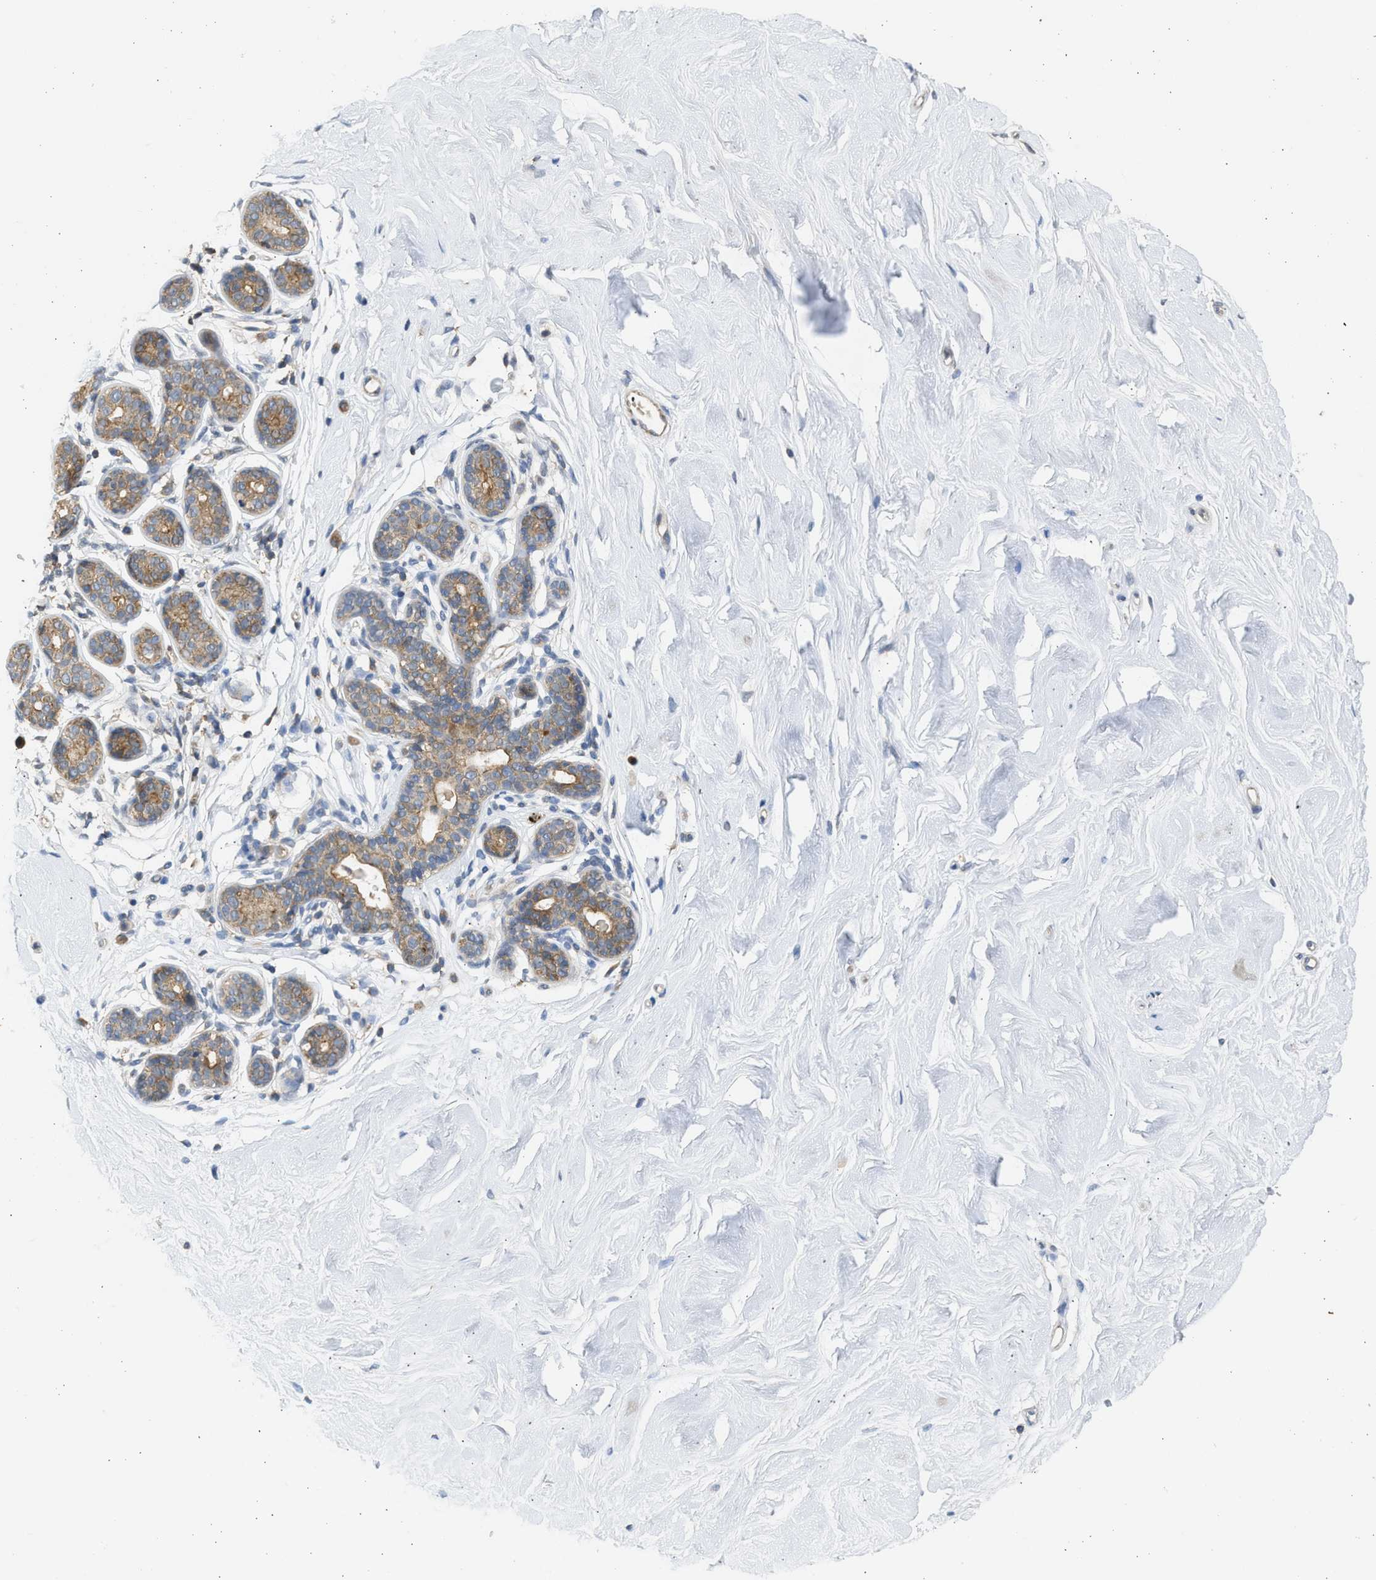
{"staining": {"intensity": "negative", "quantity": "none", "location": "none"}, "tissue": "breast", "cell_type": "Adipocytes", "image_type": "normal", "snomed": [{"axis": "morphology", "description": "Normal tissue, NOS"}, {"axis": "topography", "description": "Breast"}], "caption": "Breast stained for a protein using IHC exhibits no positivity adipocytes.", "gene": "CYP1A1", "patient": {"sex": "female", "age": 22}}